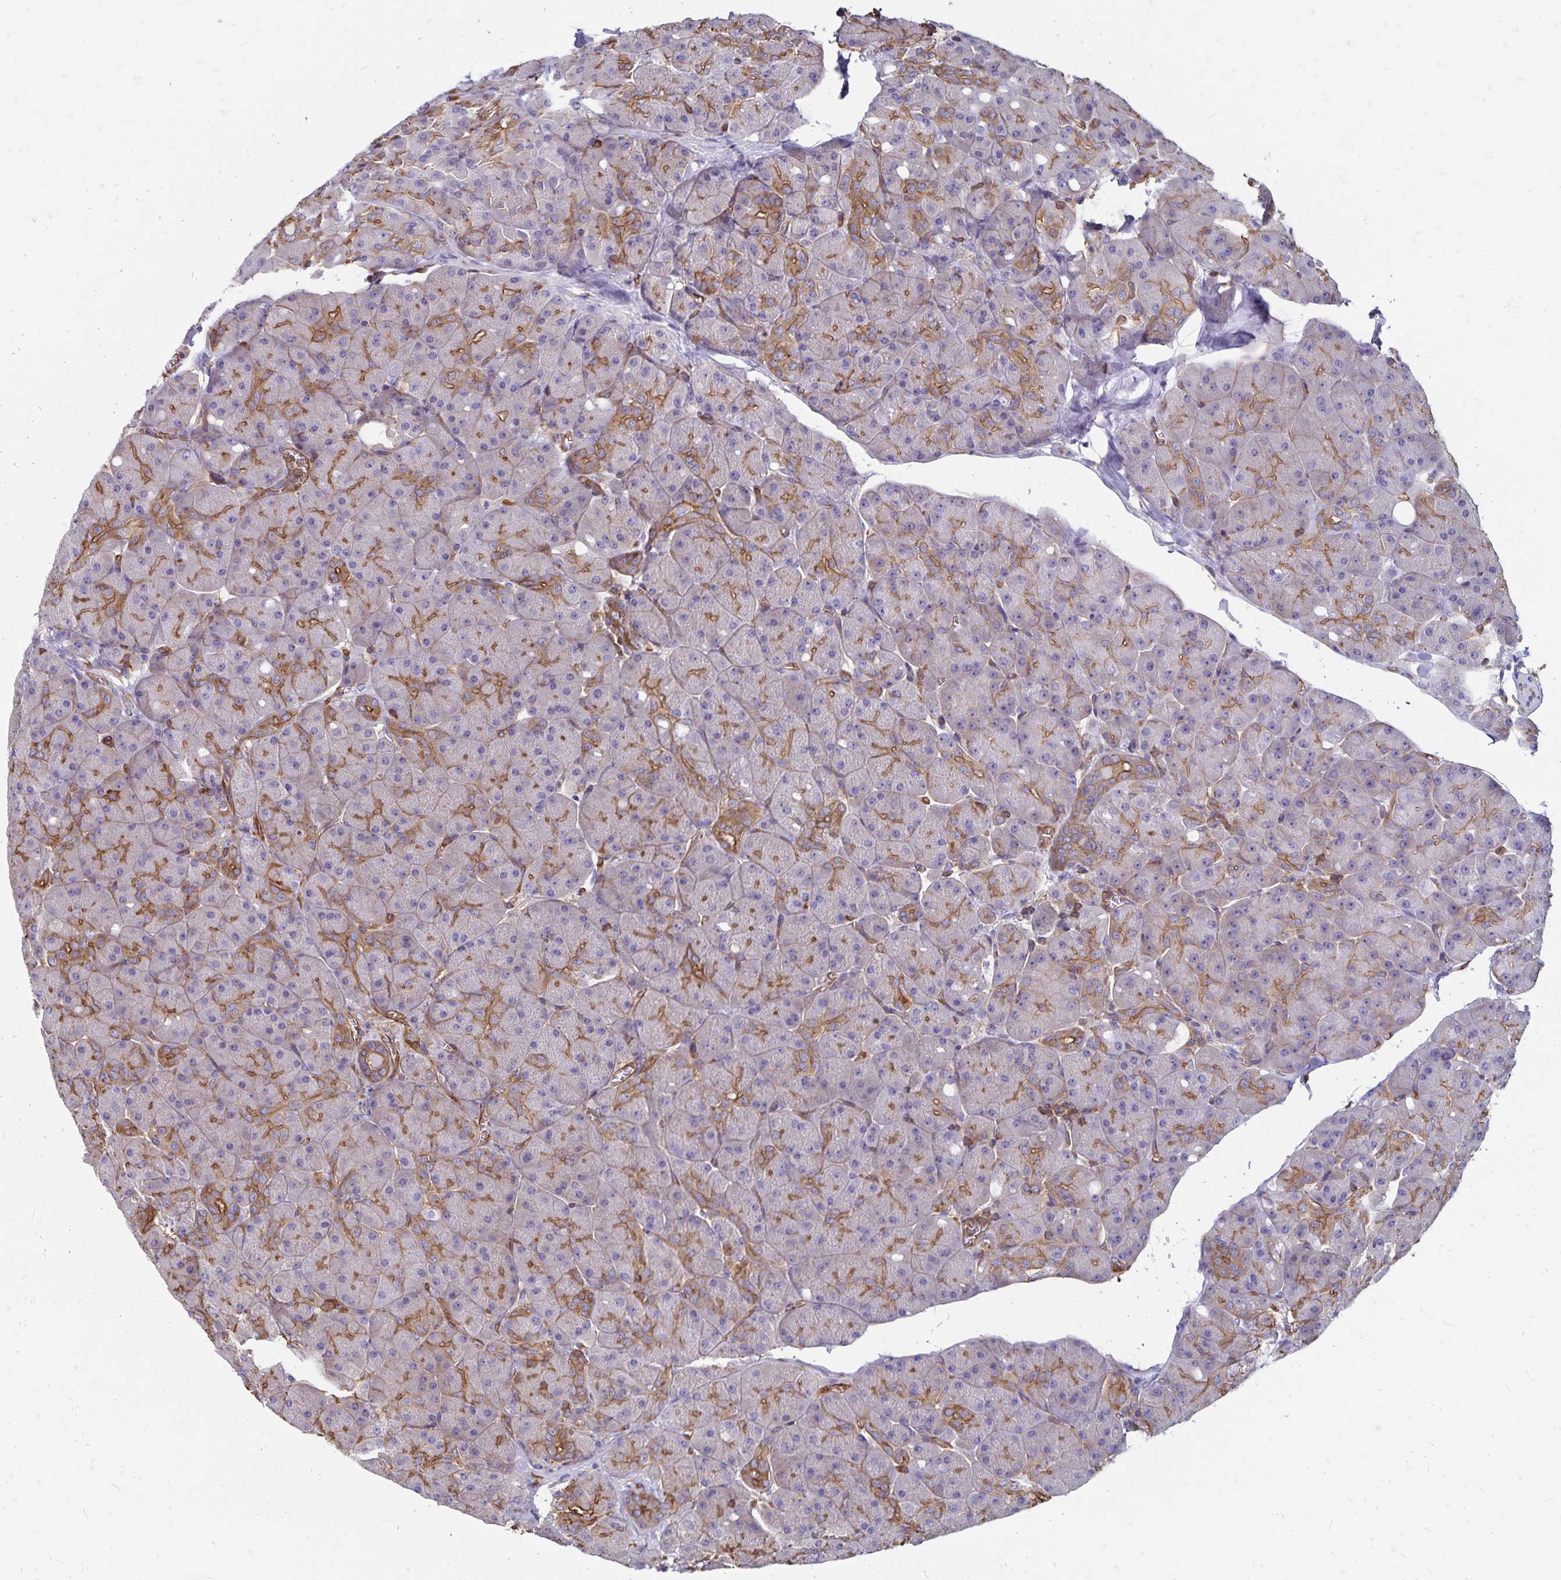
{"staining": {"intensity": "moderate", "quantity": "25%-75%", "location": "cytoplasmic/membranous"}, "tissue": "pancreas", "cell_type": "Exocrine glandular cells", "image_type": "normal", "snomed": [{"axis": "morphology", "description": "Normal tissue, NOS"}, {"axis": "topography", "description": "Pancreas"}], "caption": "A photomicrograph showing moderate cytoplasmic/membranous expression in approximately 25%-75% of exocrine glandular cells in unremarkable pancreas, as visualized by brown immunohistochemical staining.", "gene": "RPRML", "patient": {"sex": "male", "age": 55}}